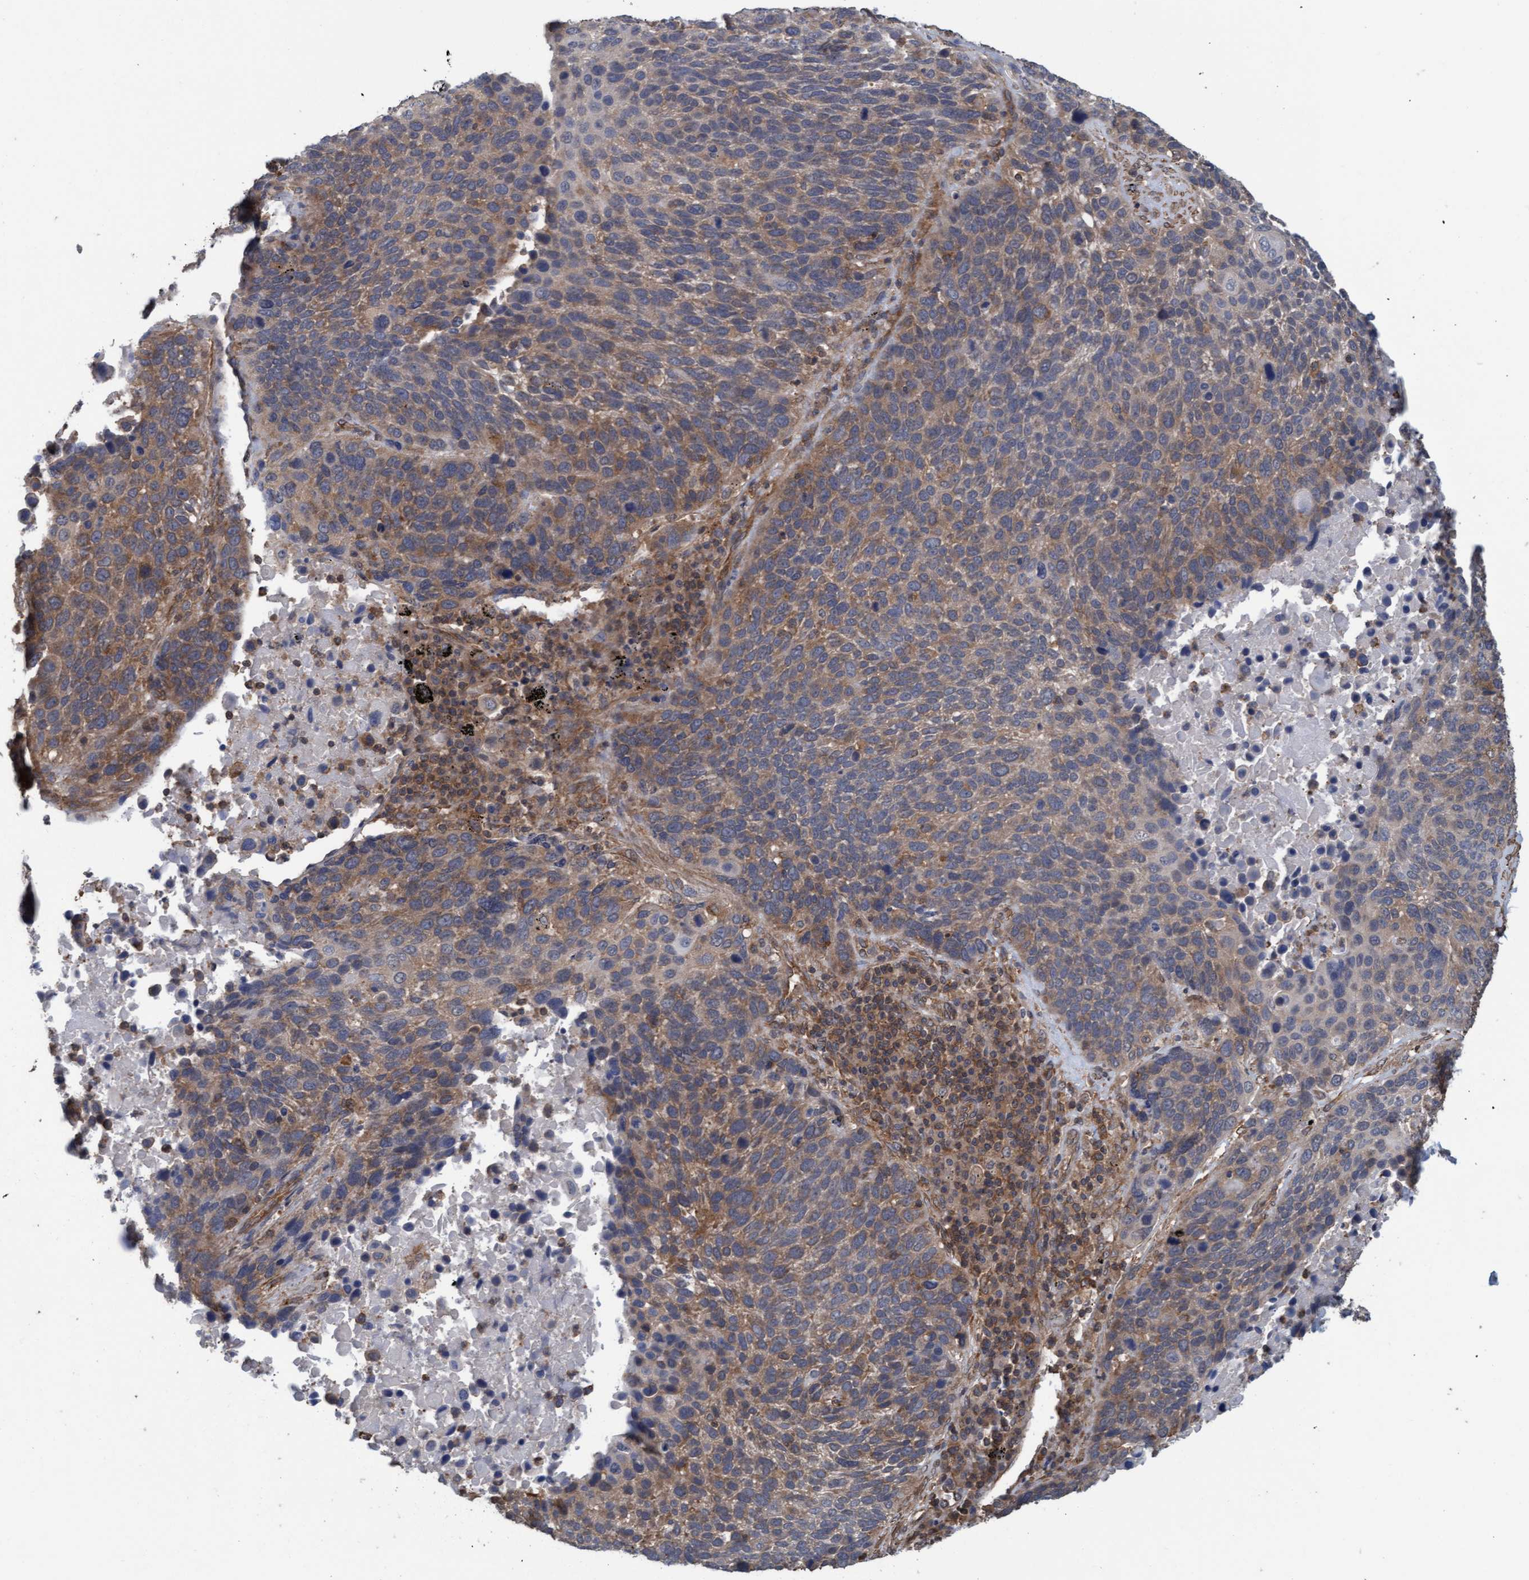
{"staining": {"intensity": "weak", "quantity": ">75%", "location": "cytoplasmic/membranous"}, "tissue": "lung cancer", "cell_type": "Tumor cells", "image_type": "cancer", "snomed": [{"axis": "morphology", "description": "Squamous cell carcinoma, NOS"}, {"axis": "topography", "description": "Lung"}], "caption": "Immunohistochemistry histopathology image of neoplastic tissue: human lung cancer stained using IHC demonstrates low levels of weak protein expression localized specifically in the cytoplasmic/membranous of tumor cells, appearing as a cytoplasmic/membranous brown color.", "gene": "FXR2", "patient": {"sex": "male", "age": 66}}